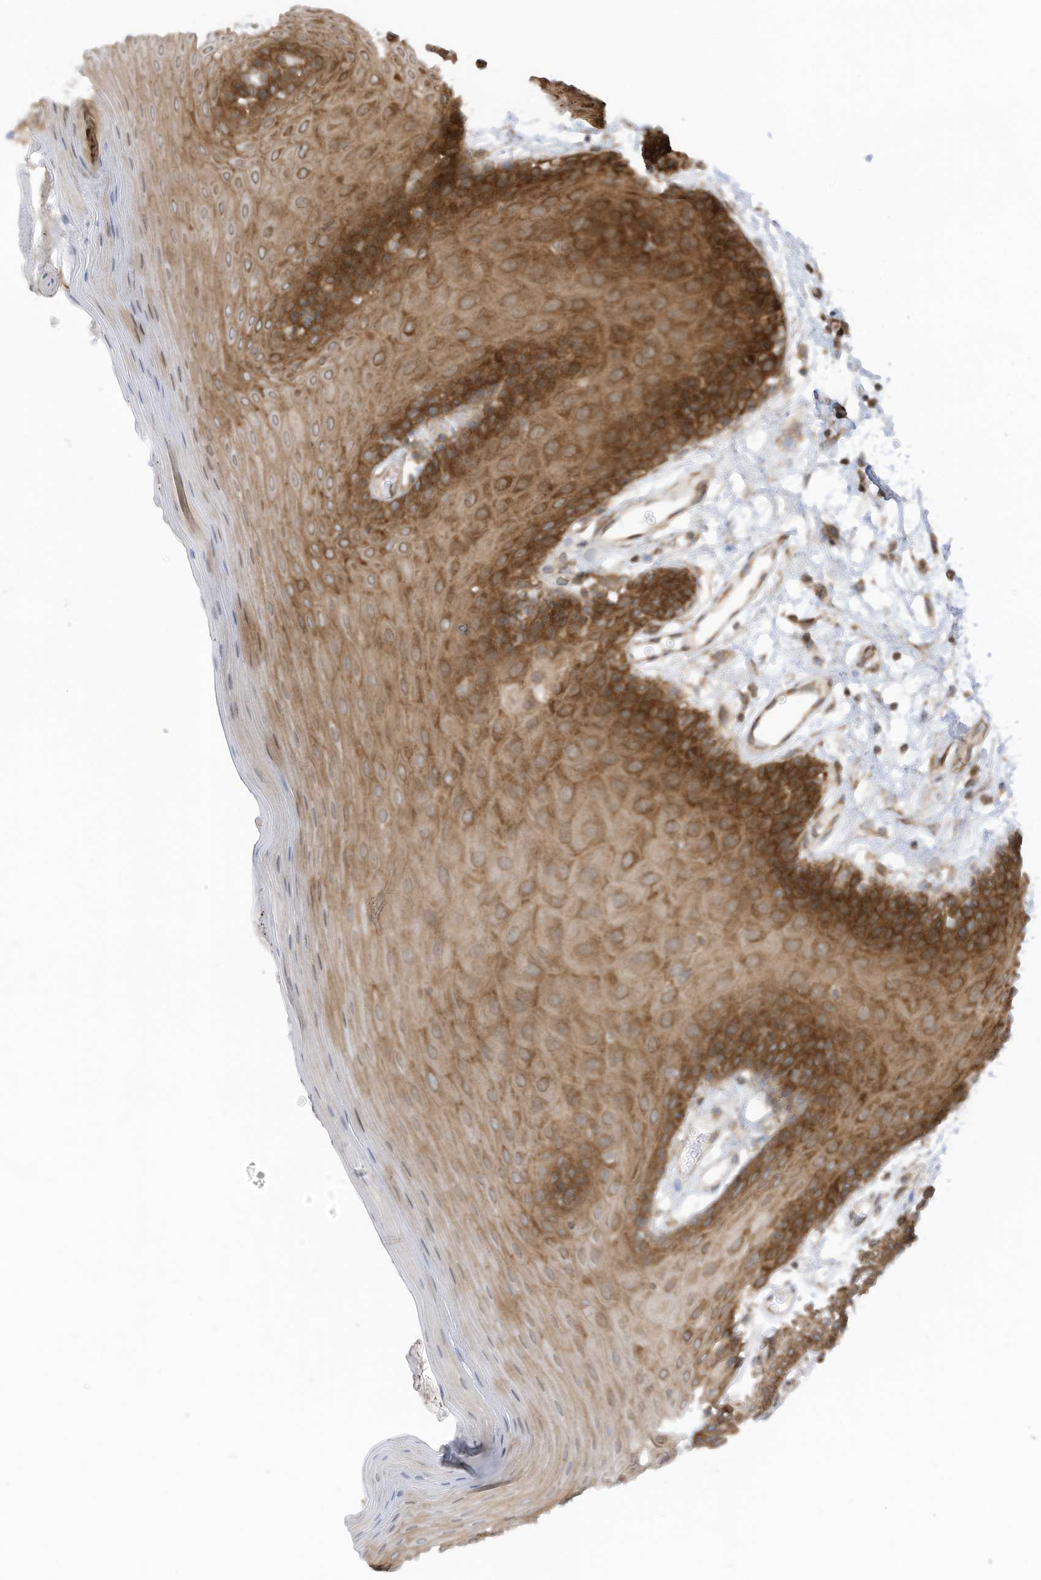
{"staining": {"intensity": "strong", "quantity": "25%-75%", "location": "cytoplasmic/membranous"}, "tissue": "oral mucosa", "cell_type": "Squamous epithelial cells", "image_type": "normal", "snomed": [{"axis": "morphology", "description": "Normal tissue, NOS"}, {"axis": "morphology", "description": "Squamous cell carcinoma, NOS"}, {"axis": "topography", "description": "Skeletal muscle"}, {"axis": "topography", "description": "Oral tissue"}, {"axis": "topography", "description": "Salivary gland"}, {"axis": "topography", "description": "Head-Neck"}], "caption": "Immunohistochemistry (IHC) (DAB (3,3'-diaminobenzidine)) staining of benign oral mucosa exhibits strong cytoplasmic/membranous protein staining in approximately 25%-75% of squamous epithelial cells.", "gene": "REPS1", "patient": {"sex": "male", "age": 54}}